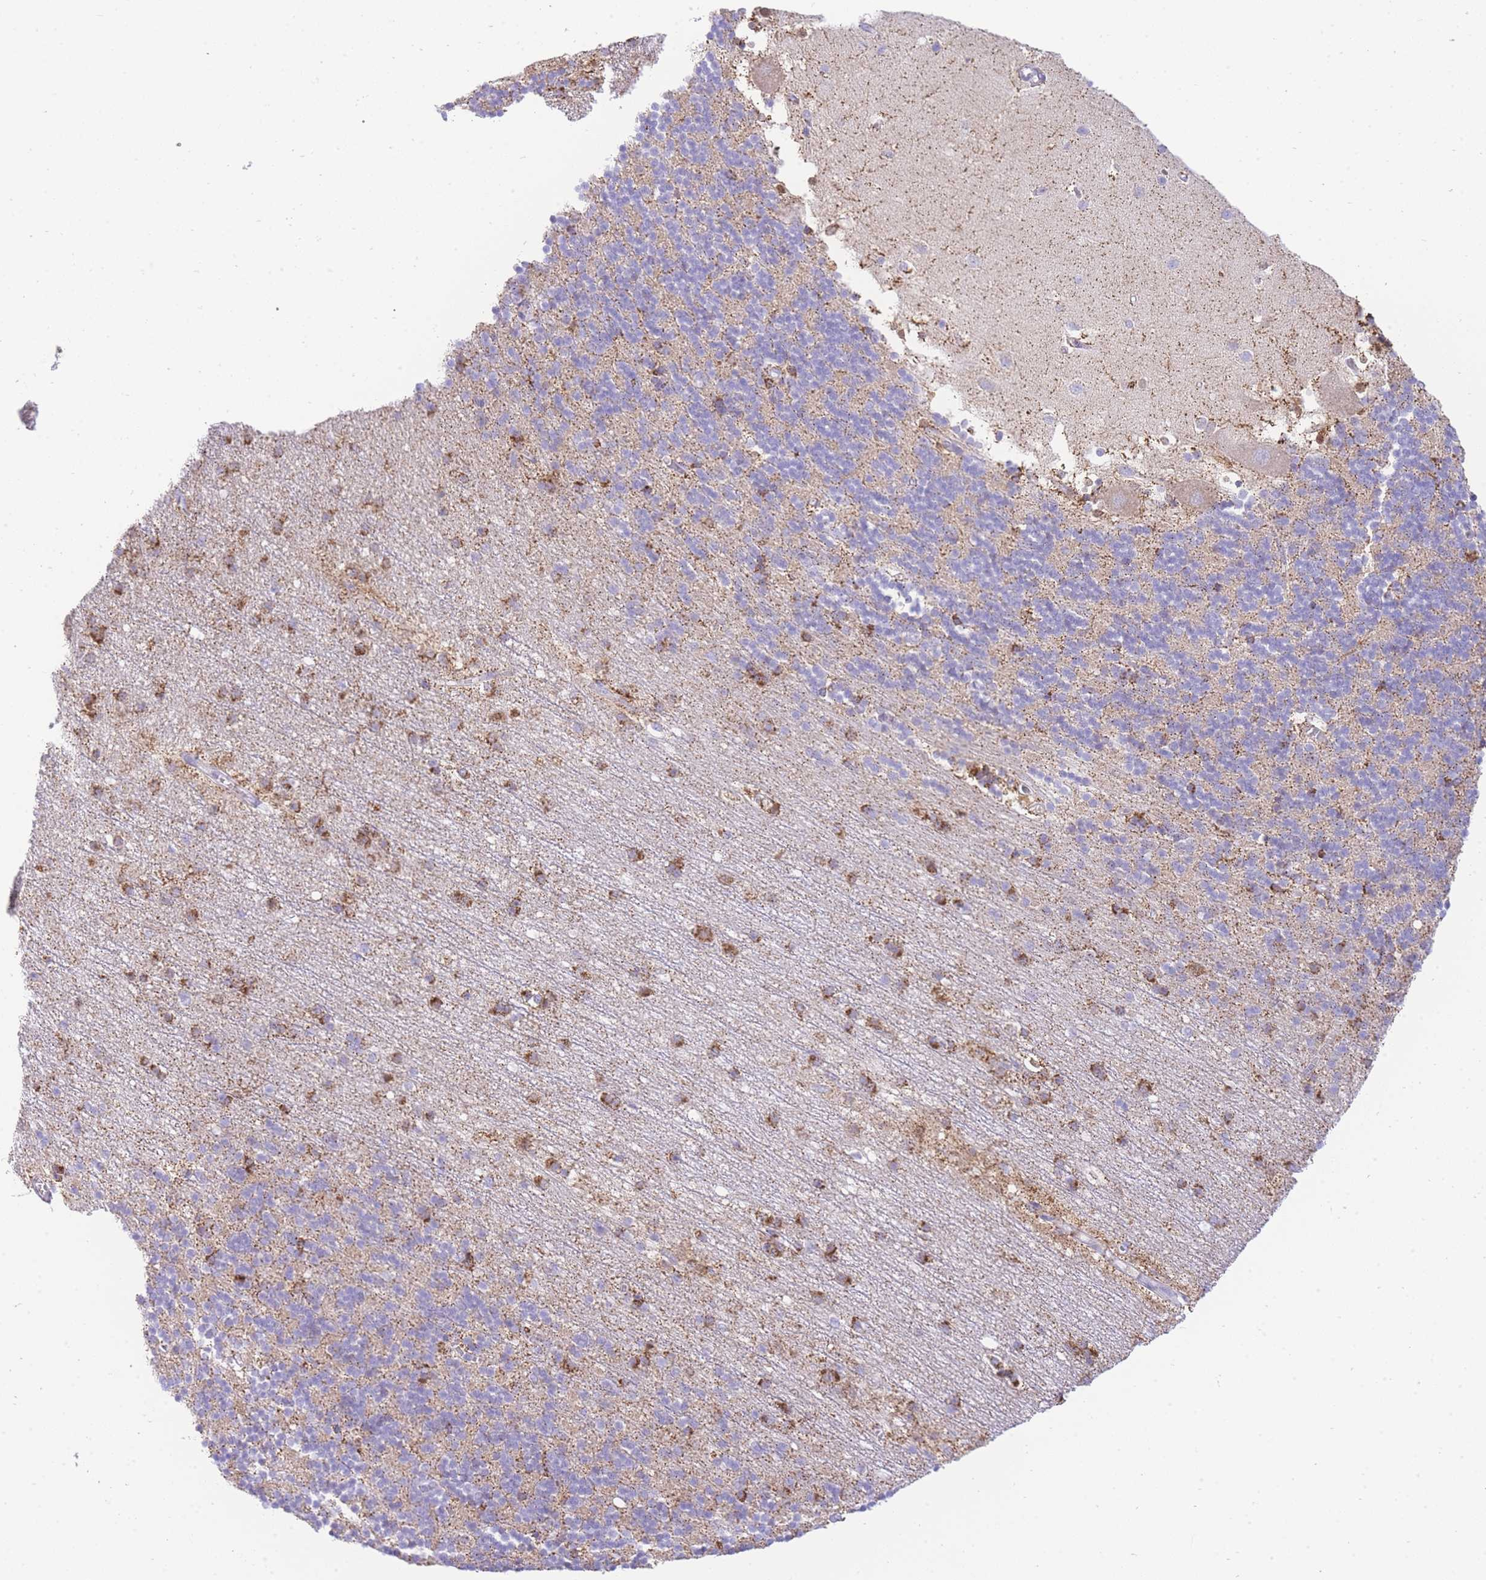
{"staining": {"intensity": "weak", "quantity": "25%-75%", "location": "cytoplasmic/membranous"}, "tissue": "cerebellum", "cell_type": "Cells in granular layer", "image_type": "normal", "snomed": [{"axis": "morphology", "description": "Normal tissue, NOS"}, {"axis": "topography", "description": "Cerebellum"}], "caption": "Protein expression analysis of unremarkable cerebellum shows weak cytoplasmic/membranous staining in about 25%-75% of cells in granular layer. The protein of interest is stained brown, and the nuclei are stained in blue (DAB IHC with brightfield microscopy, high magnification).", "gene": "ACSM4", "patient": {"sex": "male", "age": 54}}